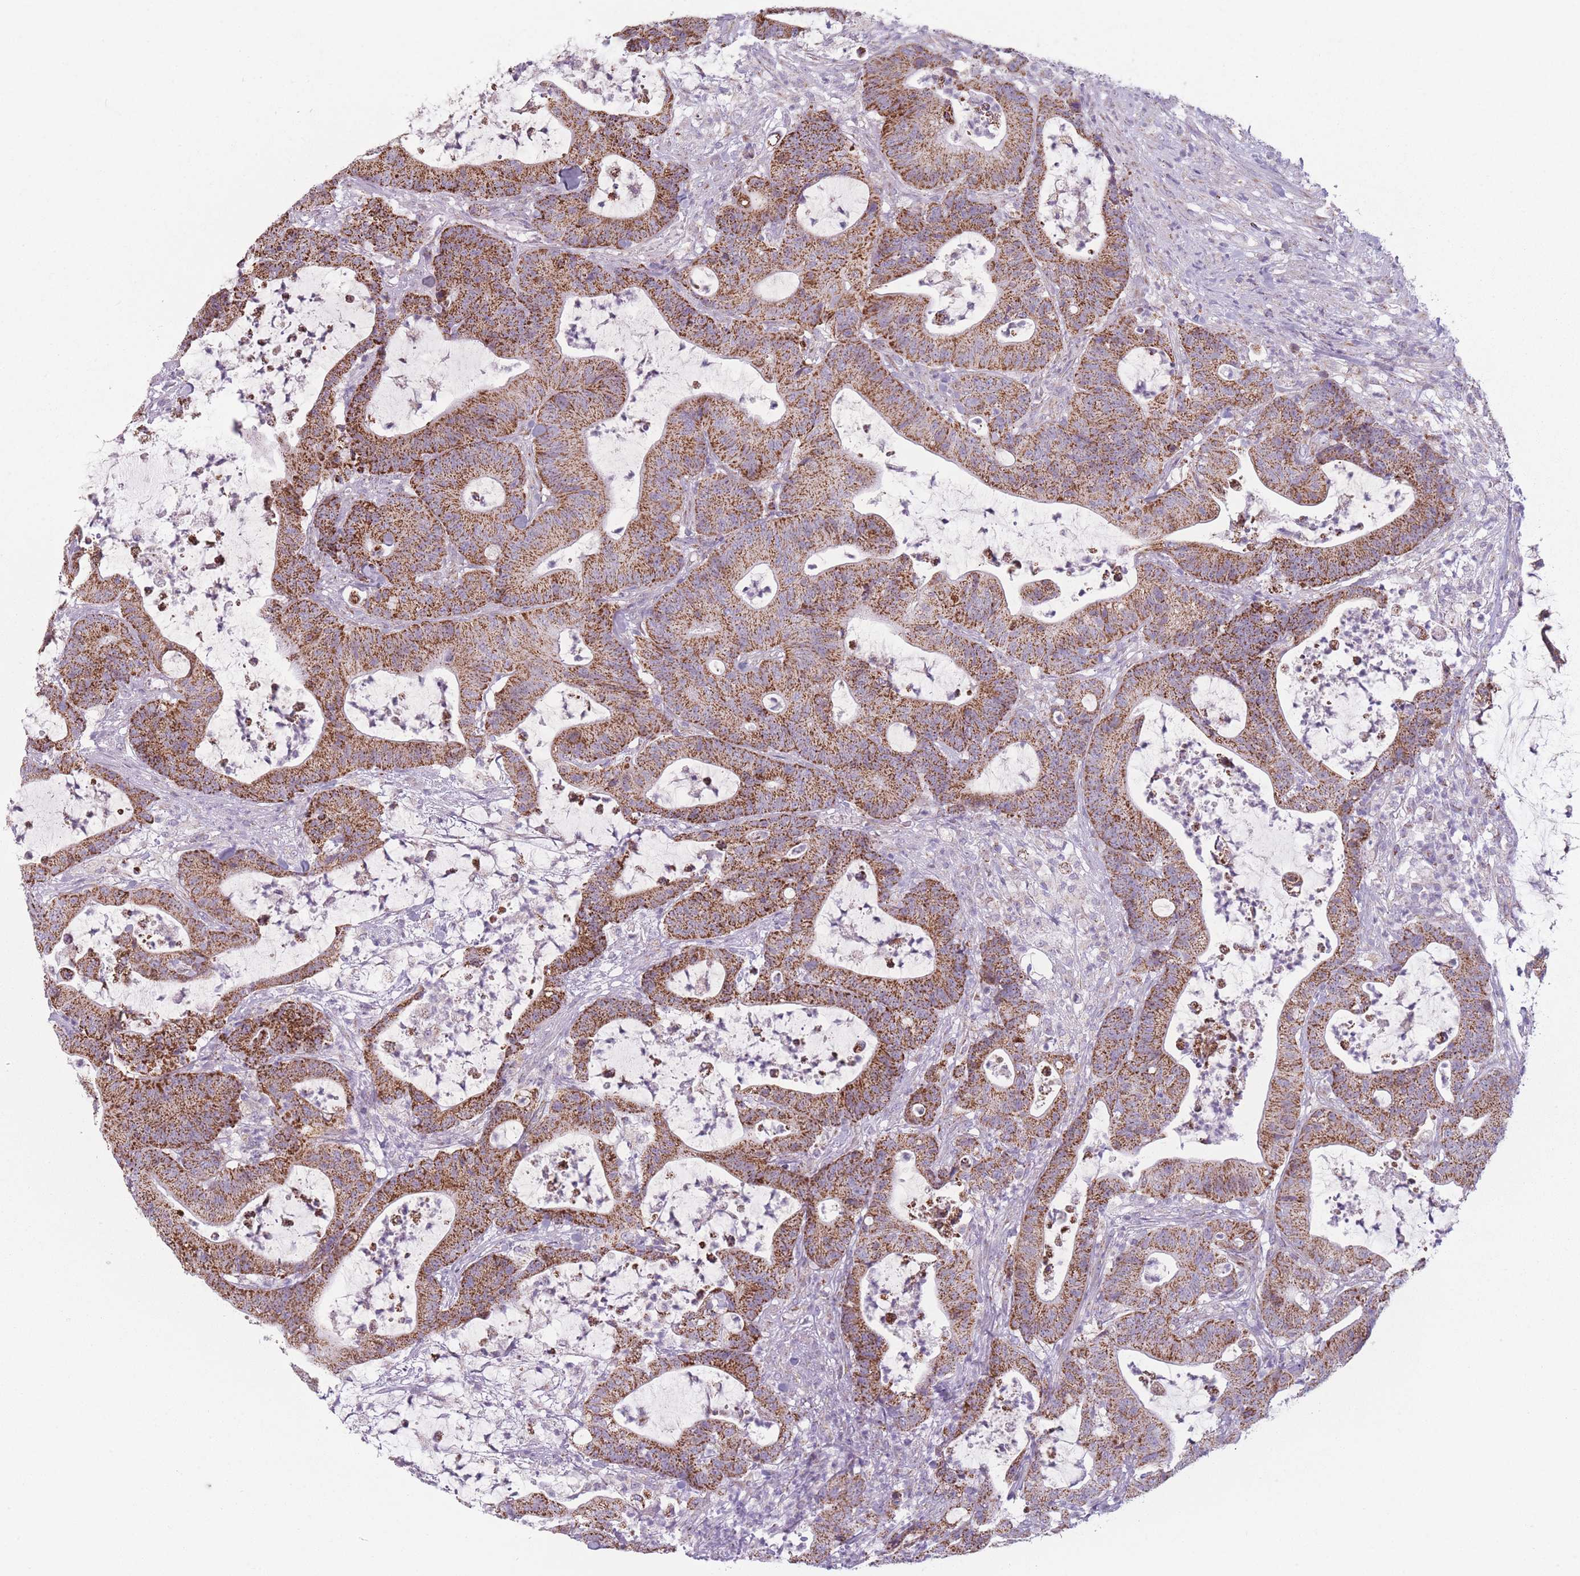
{"staining": {"intensity": "strong", "quantity": ">75%", "location": "cytoplasmic/membranous"}, "tissue": "colorectal cancer", "cell_type": "Tumor cells", "image_type": "cancer", "snomed": [{"axis": "morphology", "description": "Adenocarcinoma, NOS"}, {"axis": "topography", "description": "Colon"}], "caption": "The immunohistochemical stain highlights strong cytoplasmic/membranous staining in tumor cells of colorectal cancer tissue.", "gene": "DCHS1", "patient": {"sex": "female", "age": 84}}